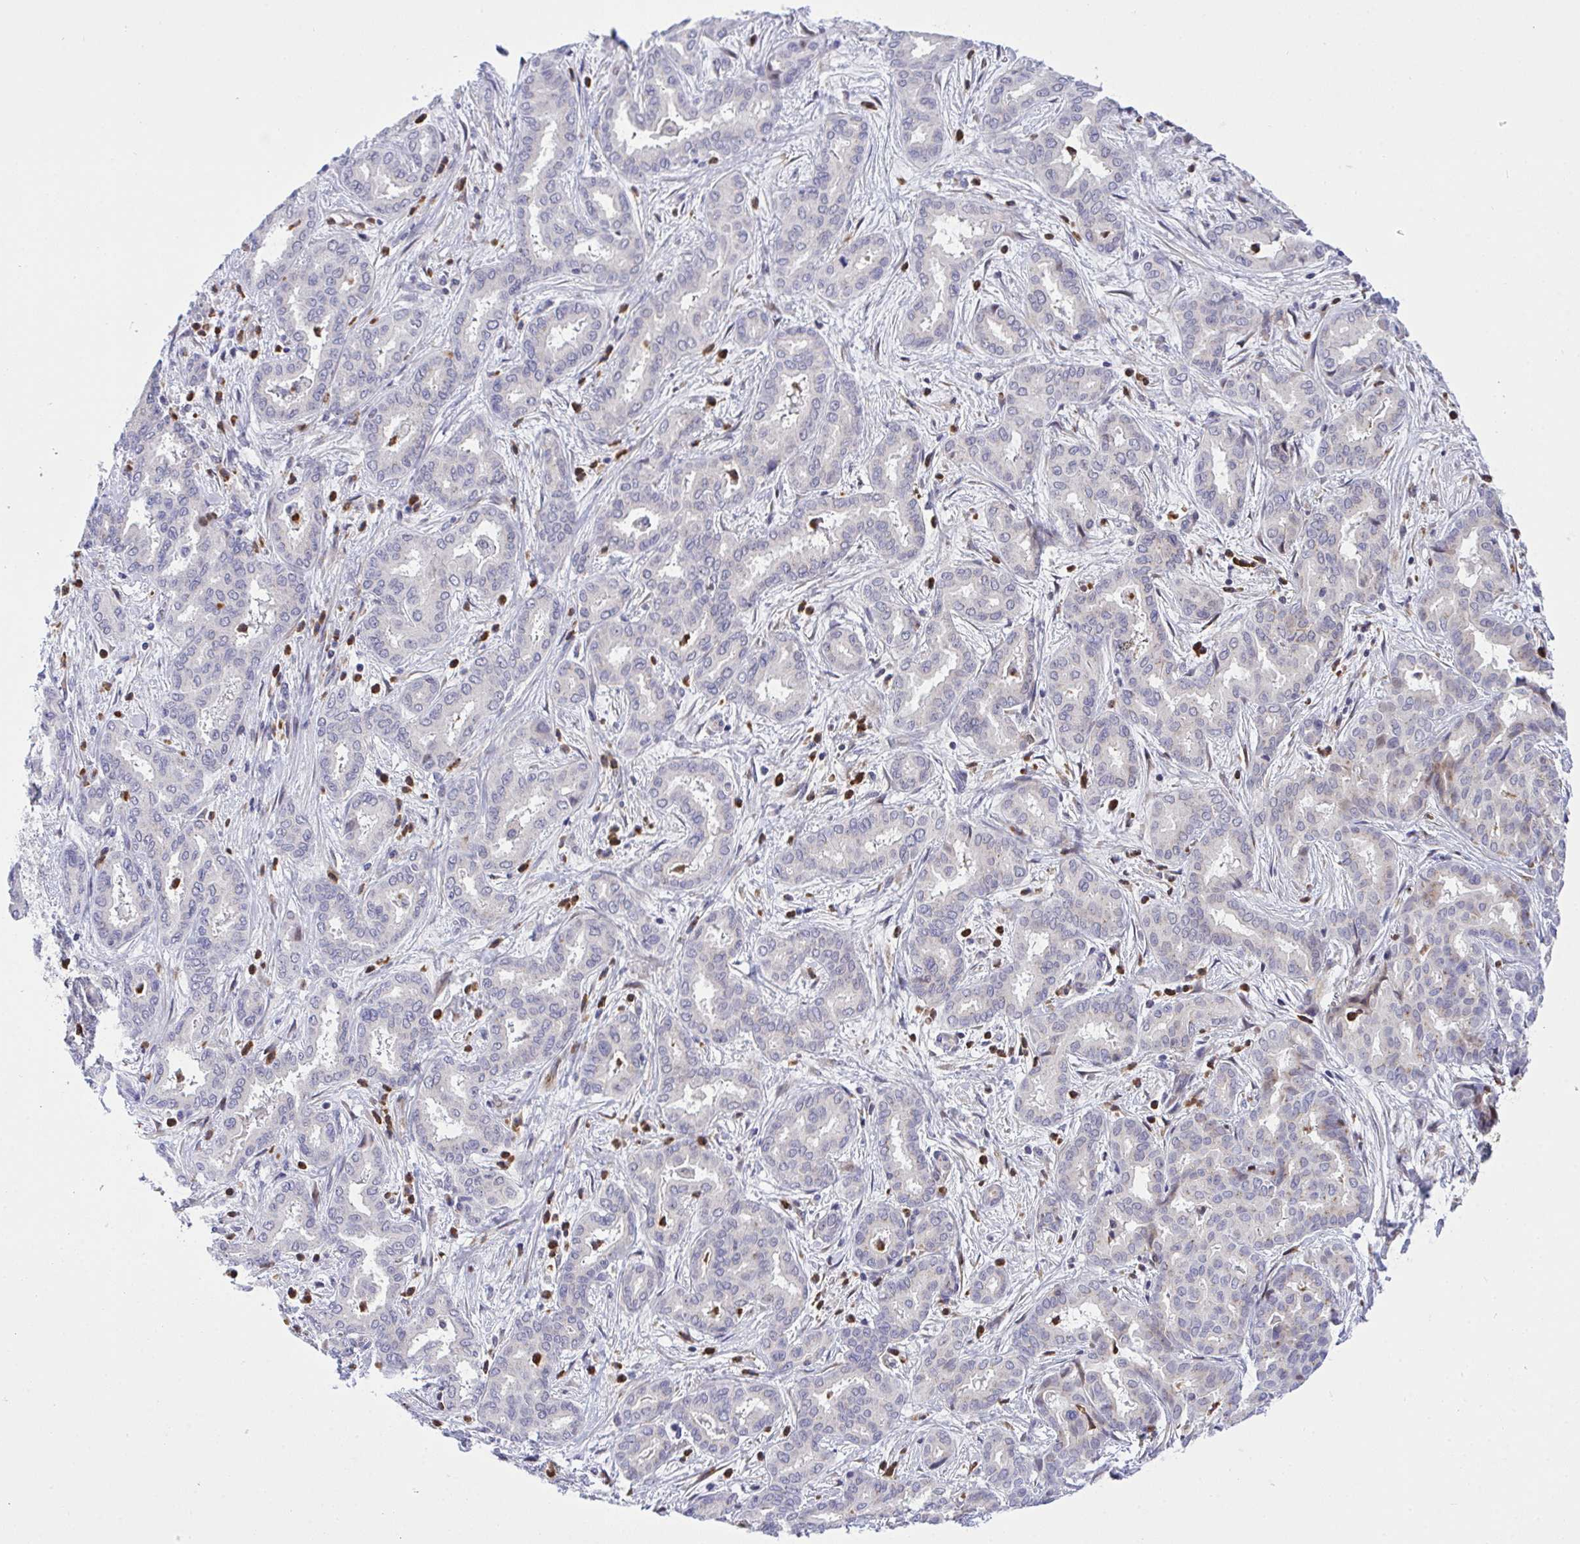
{"staining": {"intensity": "negative", "quantity": "none", "location": "none"}, "tissue": "liver cancer", "cell_type": "Tumor cells", "image_type": "cancer", "snomed": [{"axis": "morphology", "description": "Cholangiocarcinoma"}, {"axis": "topography", "description": "Liver"}], "caption": "Immunohistochemistry micrograph of neoplastic tissue: liver cancer (cholangiocarcinoma) stained with DAB exhibits no significant protein positivity in tumor cells.", "gene": "ZNF554", "patient": {"sex": "female", "age": 64}}